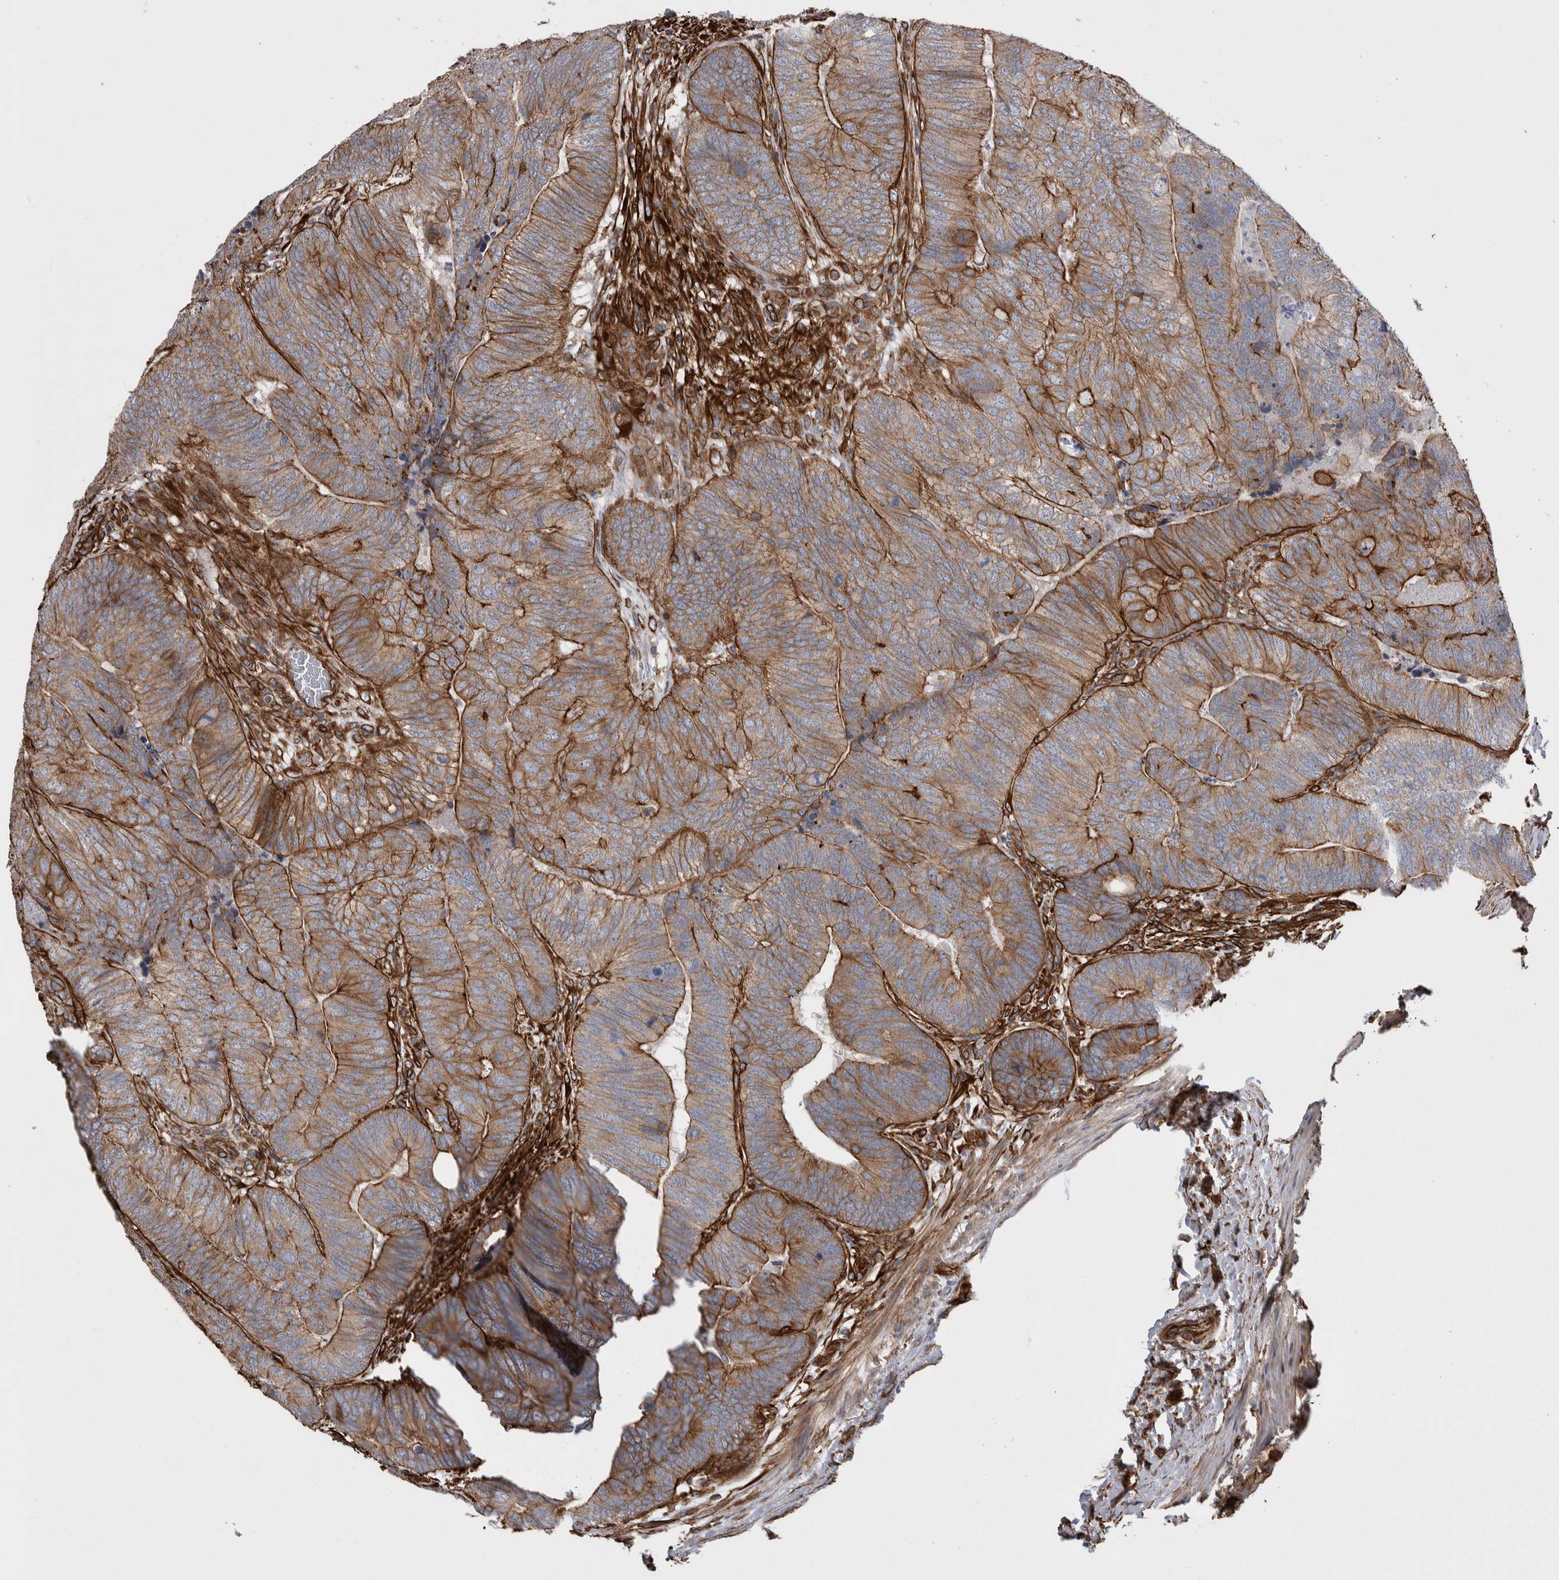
{"staining": {"intensity": "moderate", "quantity": ">75%", "location": "cytoplasmic/membranous"}, "tissue": "colorectal cancer", "cell_type": "Tumor cells", "image_type": "cancer", "snomed": [{"axis": "morphology", "description": "Adenocarcinoma, NOS"}, {"axis": "topography", "description": "Colon"}], "caption": "Colorectal adenocarcinoma stained for a protein (brown) demonstrates moderate cytoplasmic/membranous positive staining in approximately >75% of tumor cells.", "gene": "KIF12", "patient": {"sex": "female", "age": 67}}